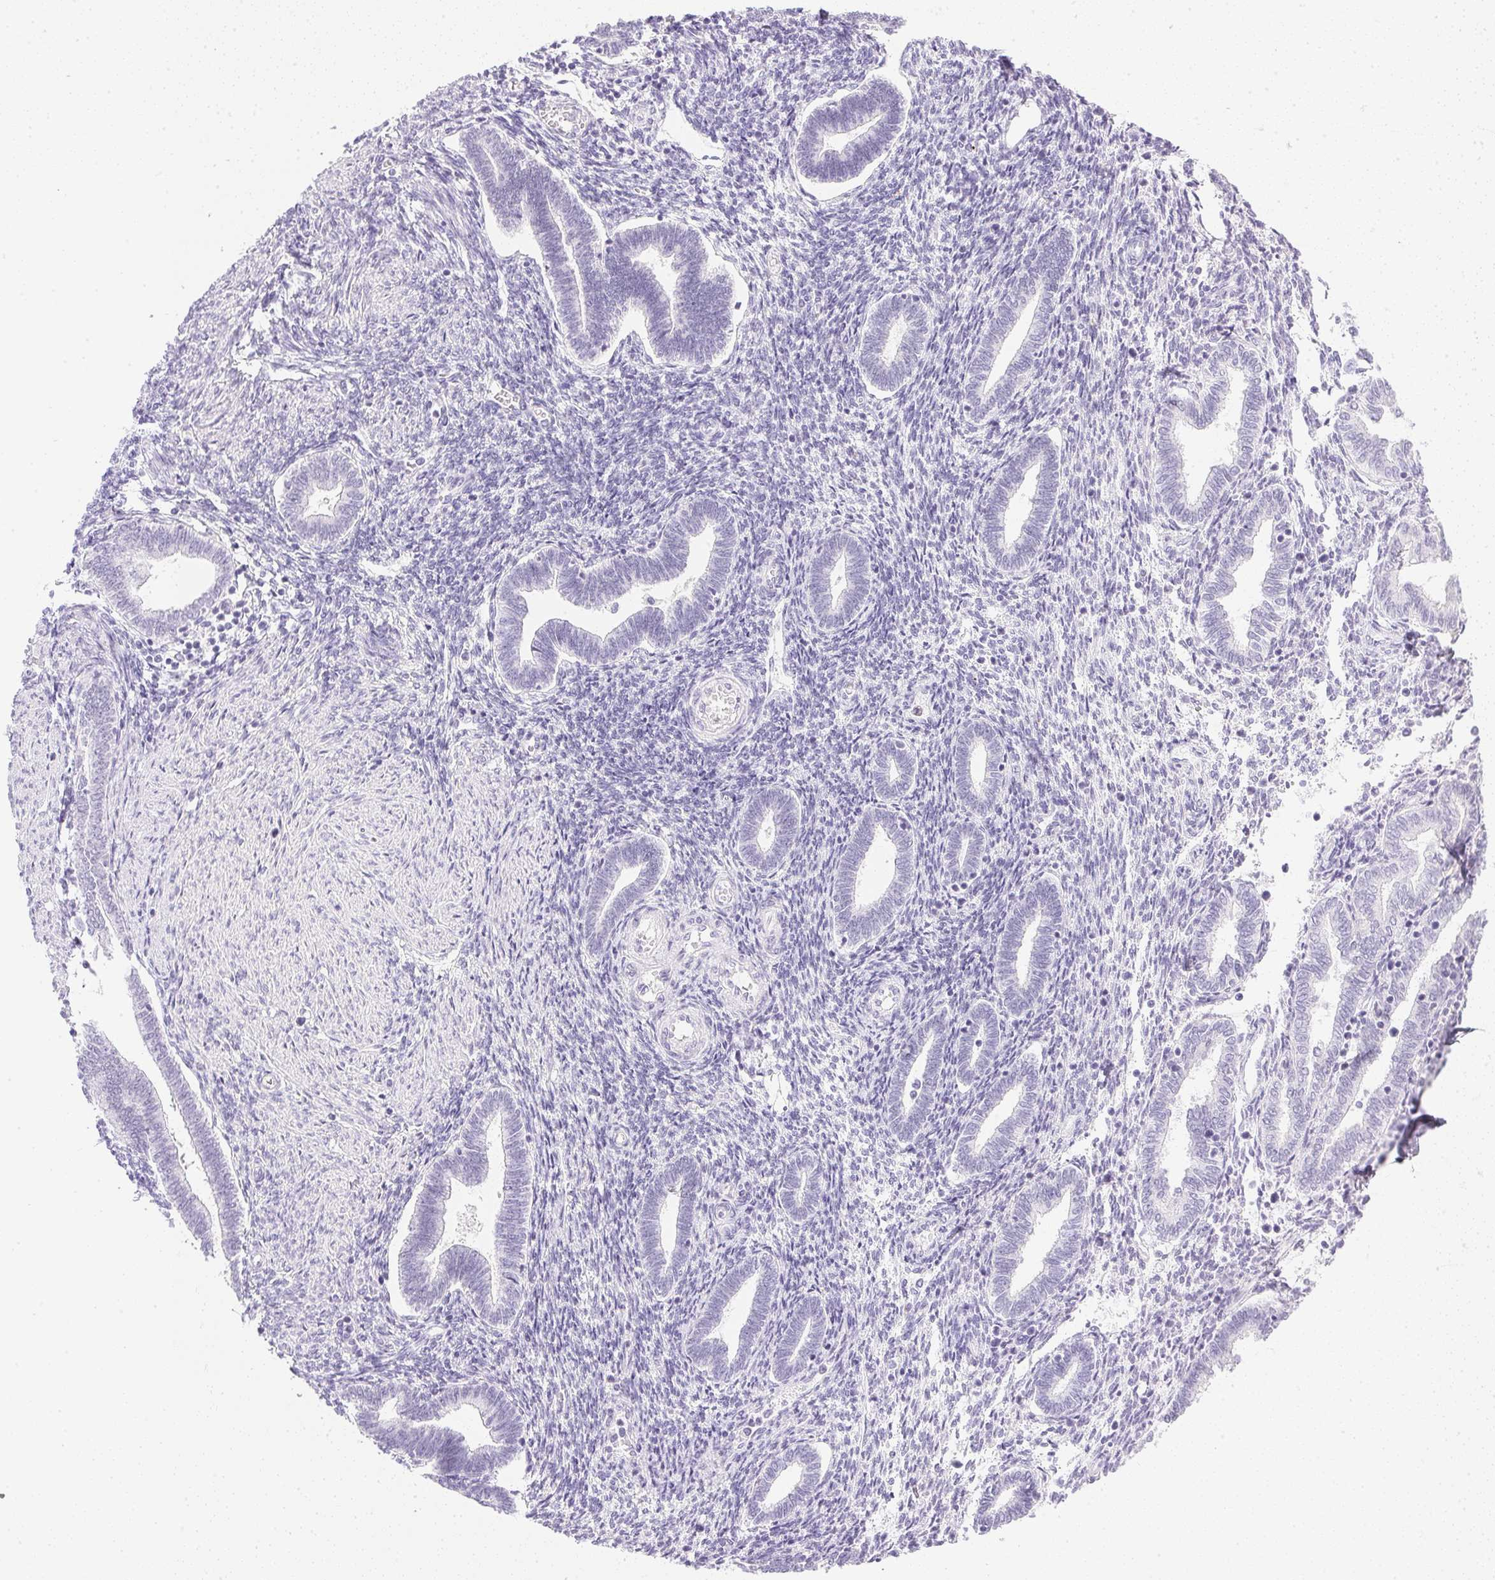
{"staining": {"intensity": "negative", "quantity": "none", "location": "none"}, "tissue": "endometrium", "cell_type": "Cells in endometrial stroma", "image_type": "normal", "snomed": [{"axis": "morphology", "description": "Normal tissue, NOS"}, {"axis": "topography", "description": "Endometrium"}], "caption": "Immunohistochemical staining of benign human endometrium reveals no significant positivity in cells in endometrial stroma. (DAB immunohistochemistry visualized using brightfield microscopy, high magnification).", "gene": "CPB1", "patient": {"sex": "female", "age": 42}}